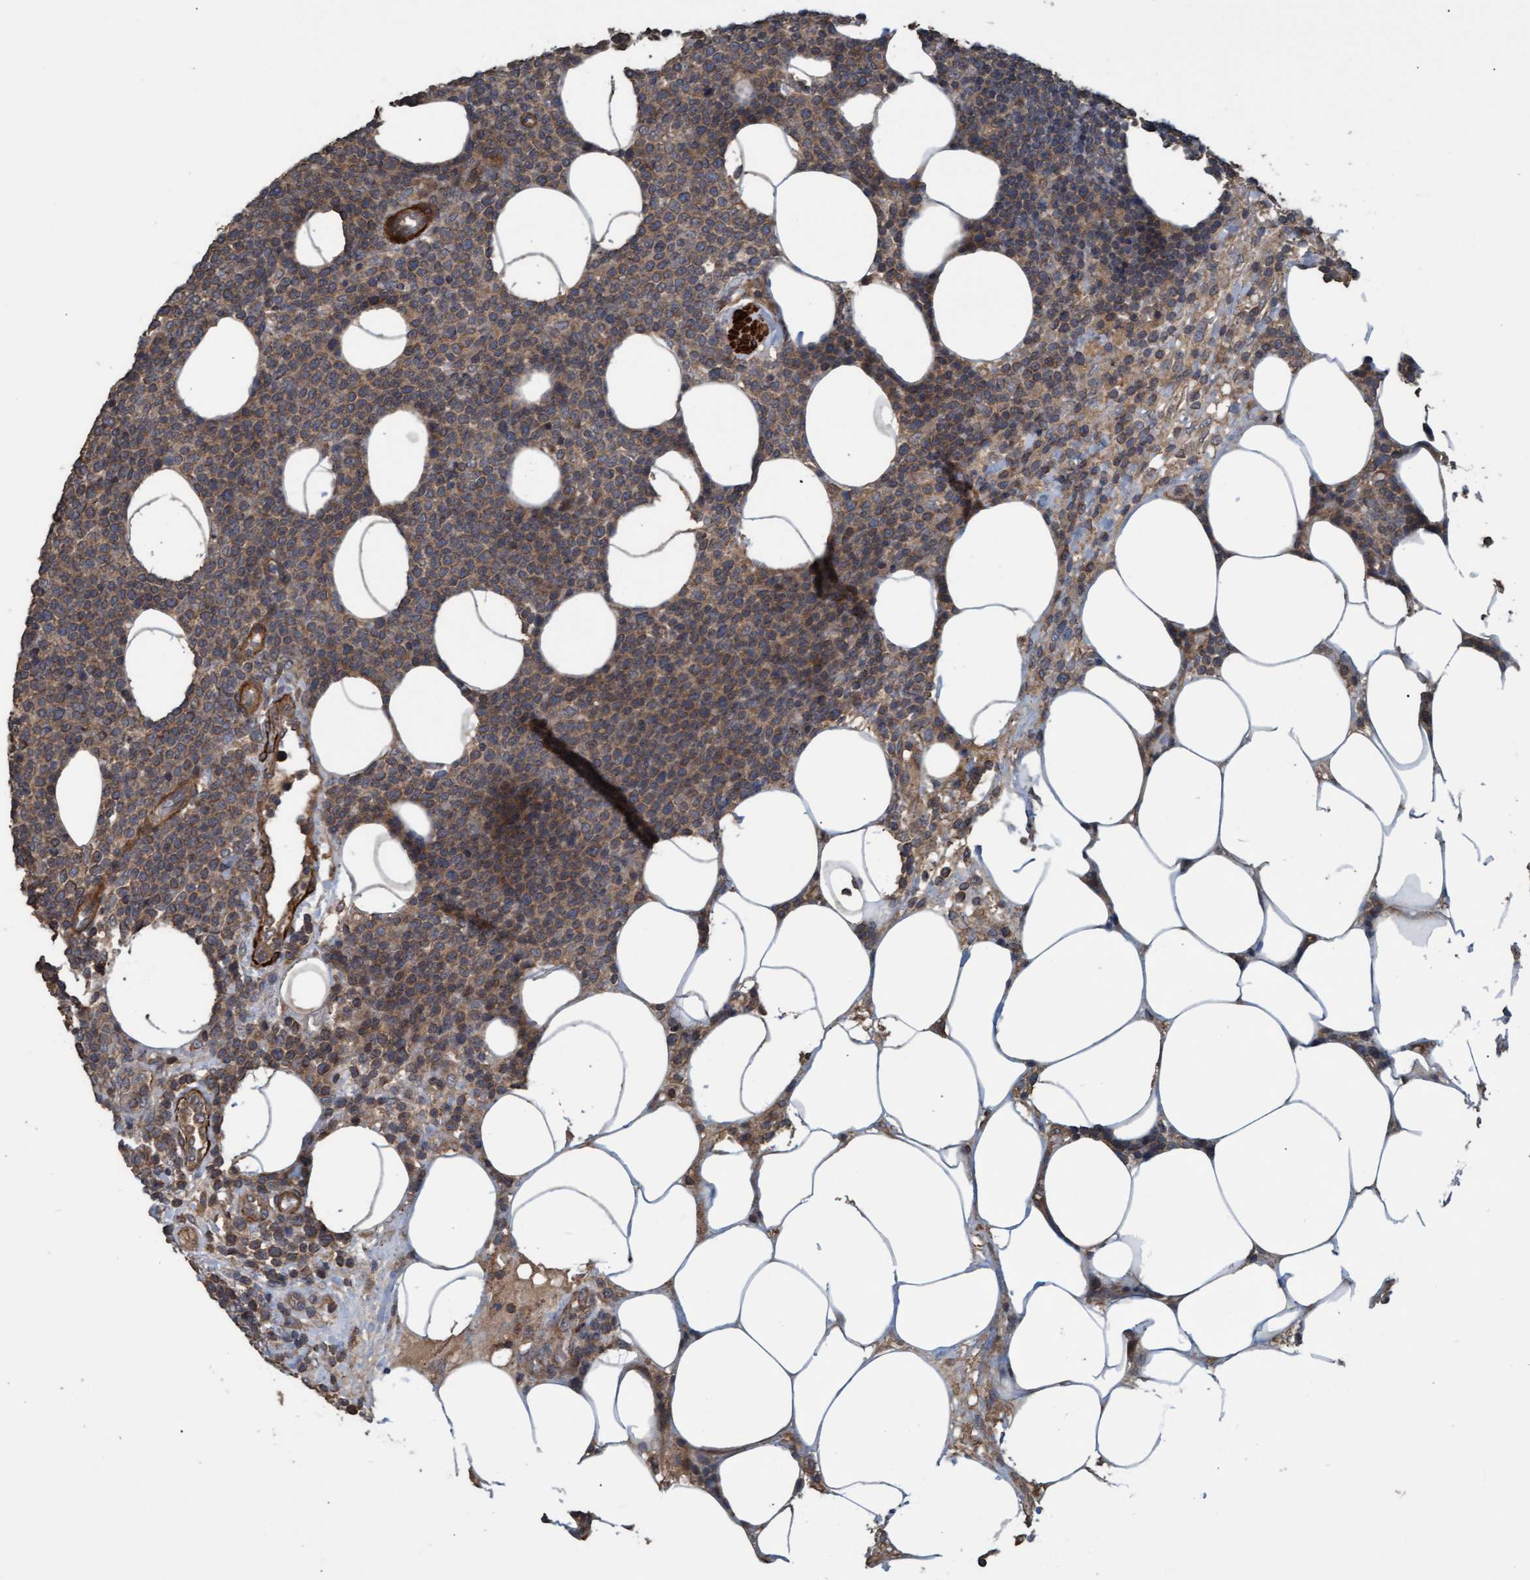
{"staining": {"intensity": "weak", "quantity": "25%-75%", "location": "cytoplasmic/membranous"}, "tissue": "lymphoma", "cell_type": "Tumor cells", "image_type": "cancer", "snomed": [{"axis": "morphology", "description": "Malignant lymphoma, non-Hodgkin's type, High grade"}, {"axis": "topography", "description": "Lymph node"}], "caption": "An image of malignant lymphoma, non-Hodgkin's type (high-grade) stained for a protein reveals weak cytoplasmic/membranous brown staining in tumor cells. (DAB IHC with brightfield microscopy, high magnification).", "gene": "GGT6", "patient": {"sex": "male", "age": 61}}